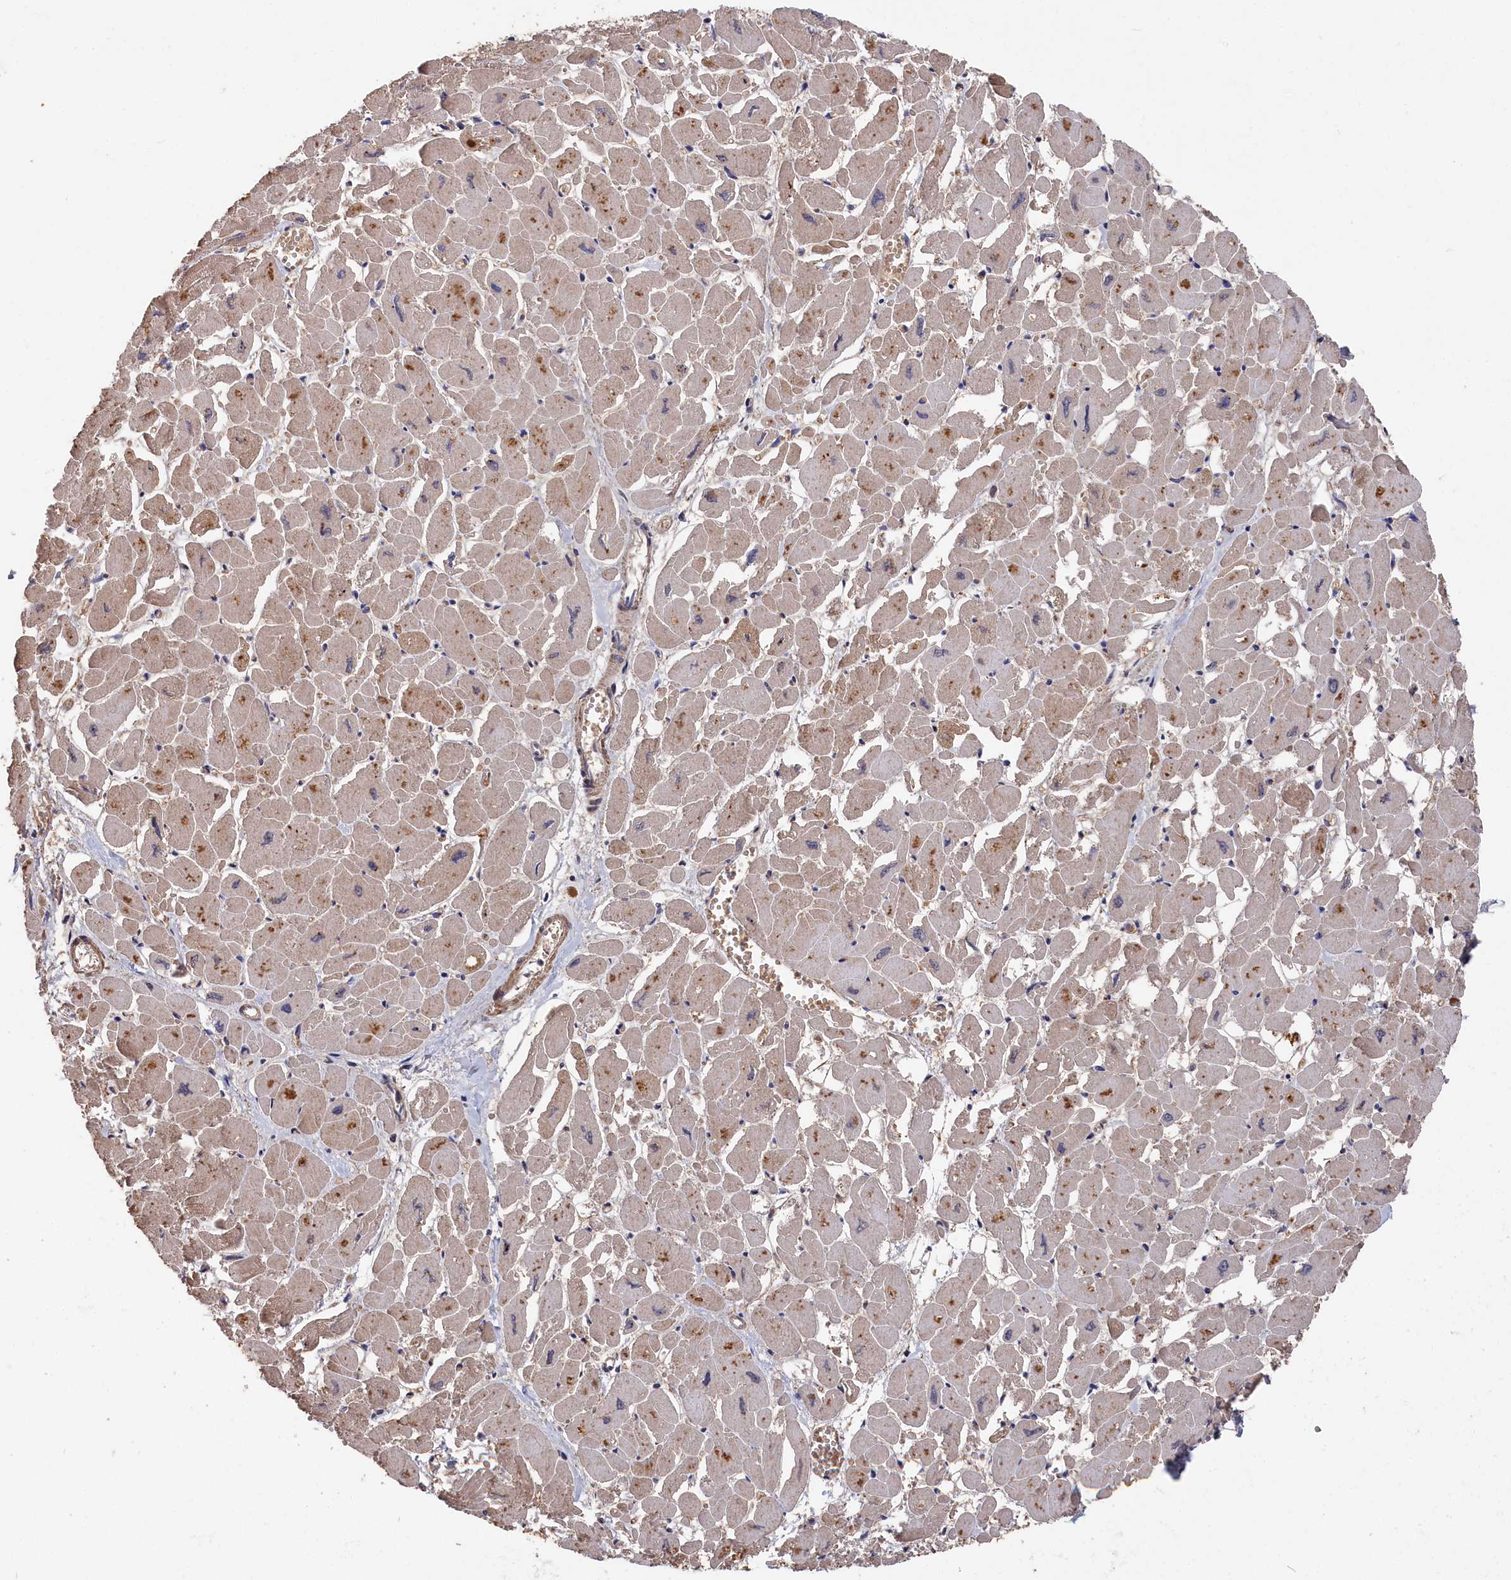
{"staining": {"intensity": "moderate", "quantity": "<25%", "location": "cytoplasmic/membranous"}, "tissue": "heart muscle", "cell_type": "Cardiomyocytes", "image_type": "normal", "snomed": [{"axis": "morphology", "description": "Normal tissue, NOS"}, {"axis": "topography", "description": "Heart"}], "caption": "A brown stain shows moderate cytoplasmic/membranous expression of a protein in cardiomyocytes of unremarkable heart muscle. Immunohistochemistry (ihc) stains the protein of interest in brown and the nuclei are stained blue.", "gene": "RMI2", "patient": {"sex": "male", "age": 54}}